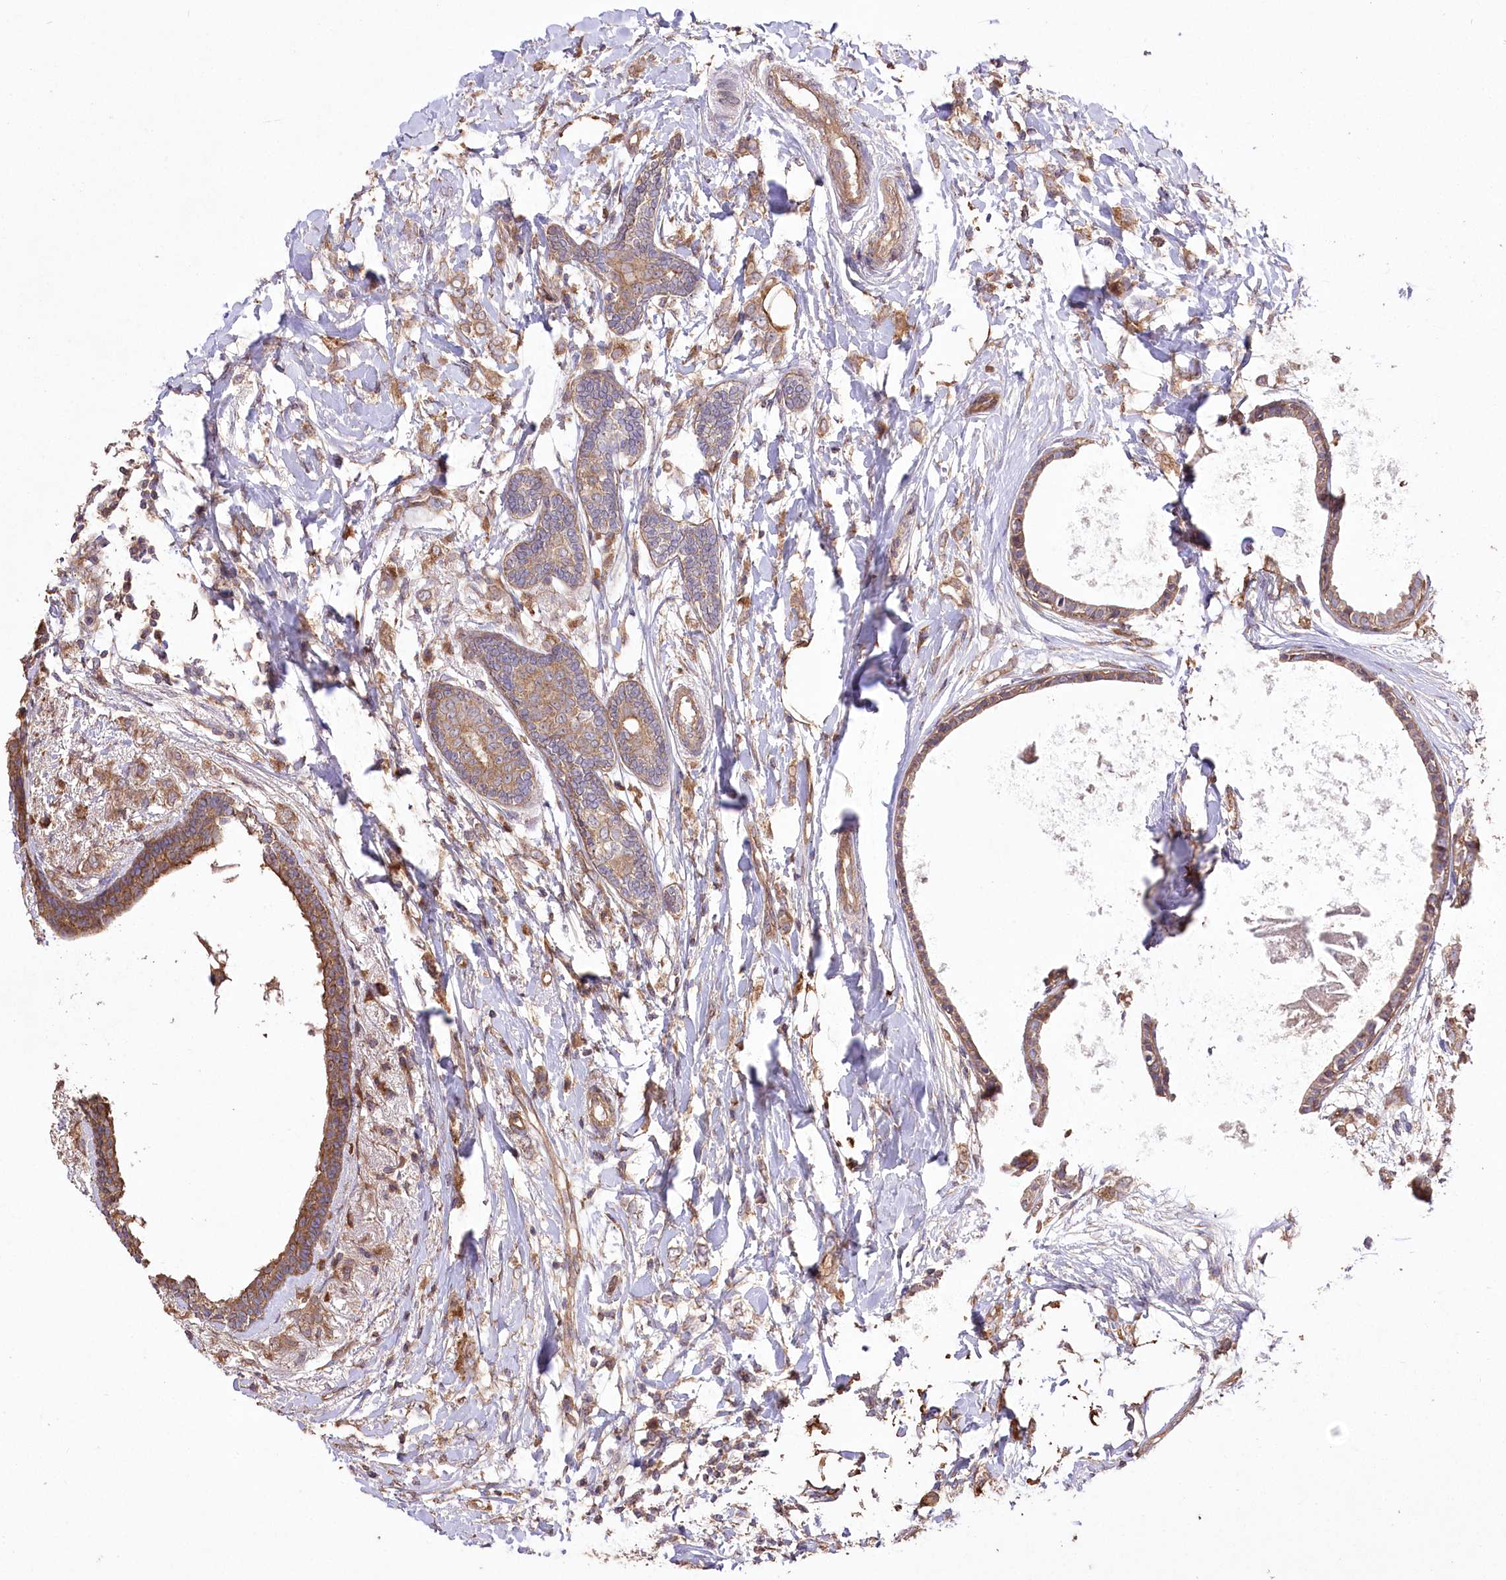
{"staining": {"intensity": "moderate", "quantity": ">75%", "location": "cytoplasmic/membranous"}, "tissue": "breast cancer", "cell_type": "Tumor cells", "image_type": "cancer", "snomed": [{"axis": "morphology", "description": "Normal tissue, NOS"}, {"axis": "morphology", "description": "Lobular carcinoma"}, {"axis": "topography", "description": "Breast"}], "caption": "Immunohistochemistry (IHC) photomicrograph of breast cancer (lobular carcinoma) stained for a protein (brown), which demonstrates medium levels of moderate cytoplasmic/membranous expression in approximately >75% of tumor cells.", "gene": "PRSS53", "patient": {"sex": "female", "age": 47}}